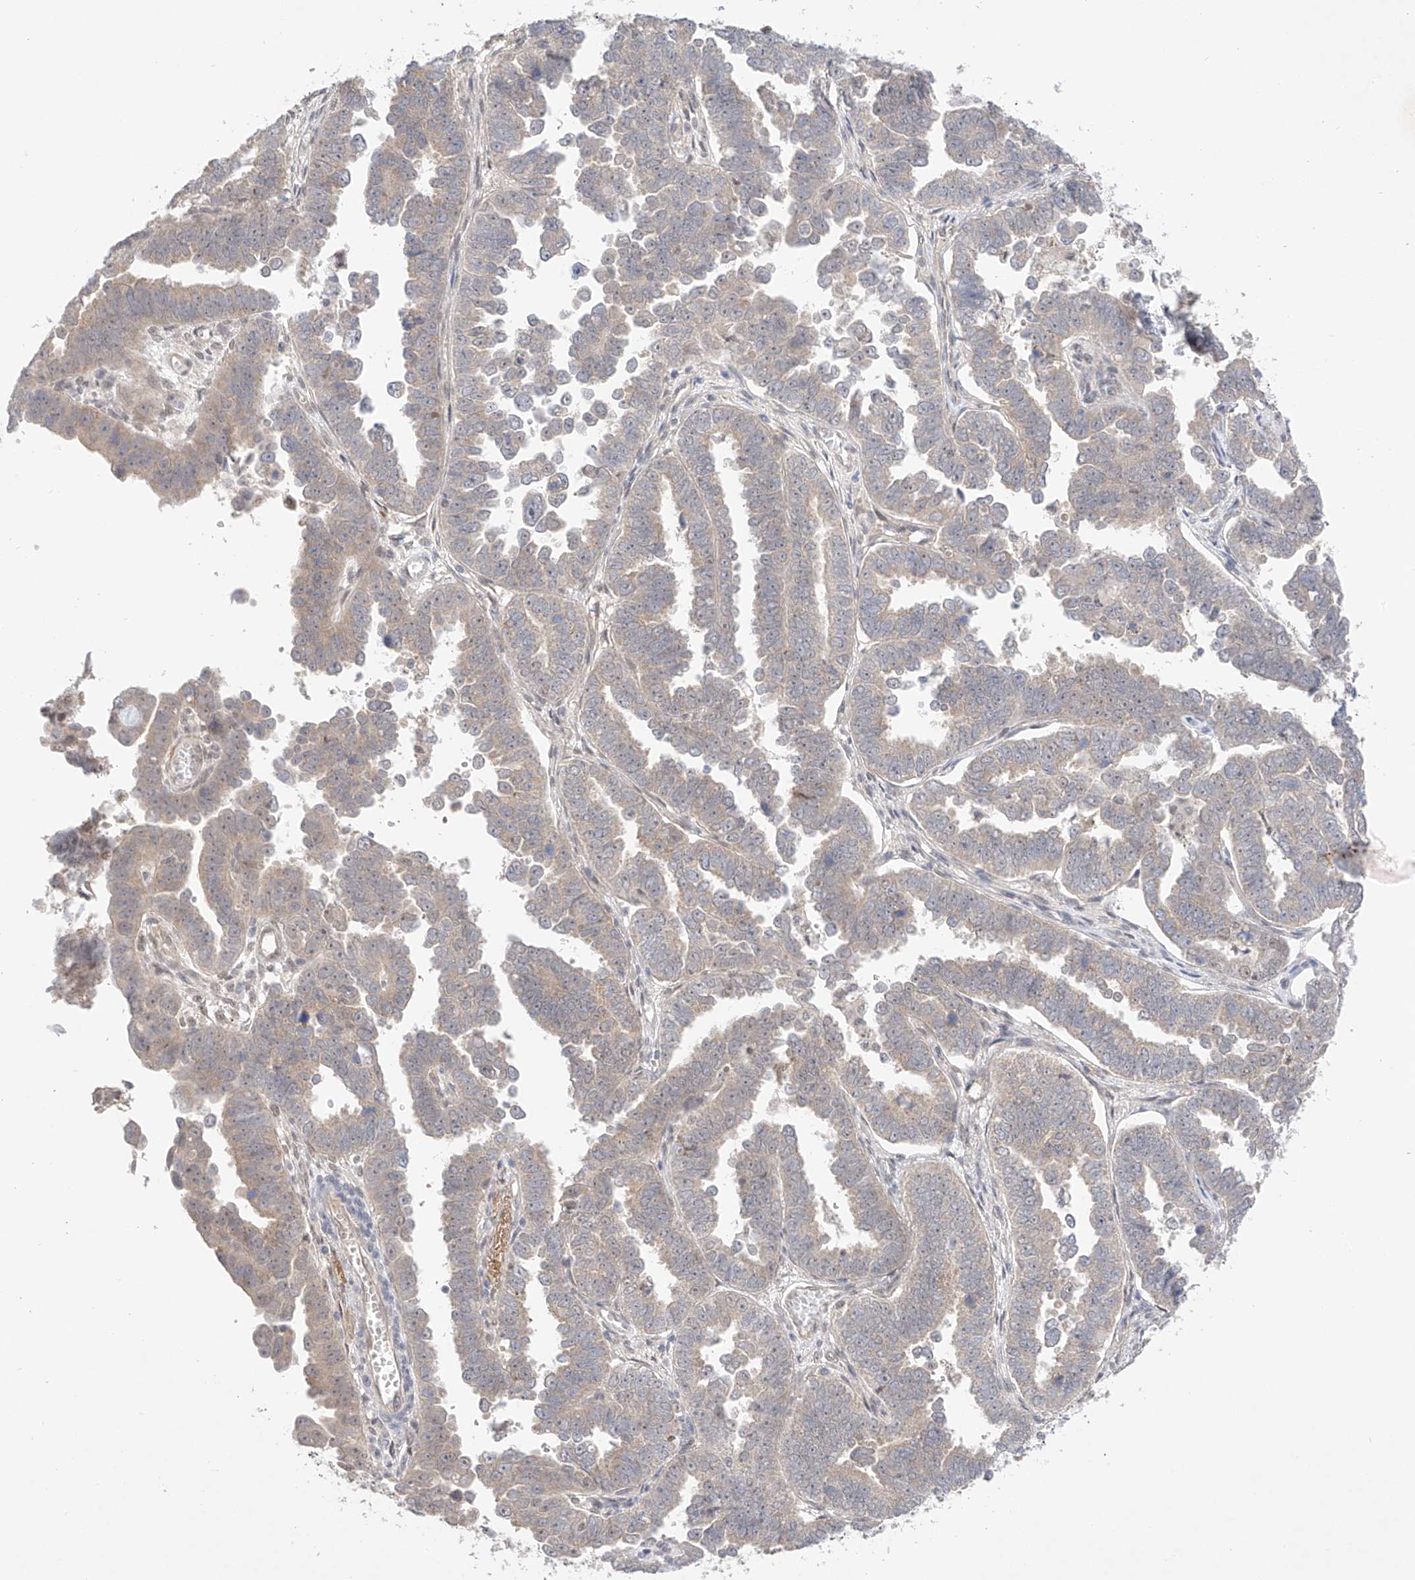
{"staining": {"intensity": "negative", "quantity": "none", "location": "none"}, "tissue": "endometrial cancer", "cell_type": "Tumor cells", "image_type": "cancer", "snomed": [{"axis": "morphology", "description": "Adenocarcinoma, NOS"}, {"axis": "topography", "description": "Endometrium"}], "caption": "Tumor cells are negative for brown protein staining in adenocarcinoma (endometrial). Nuclei are stained in blue.", "gene": "IL22RA2", "patient": {"sex": "female", "age": 75}}